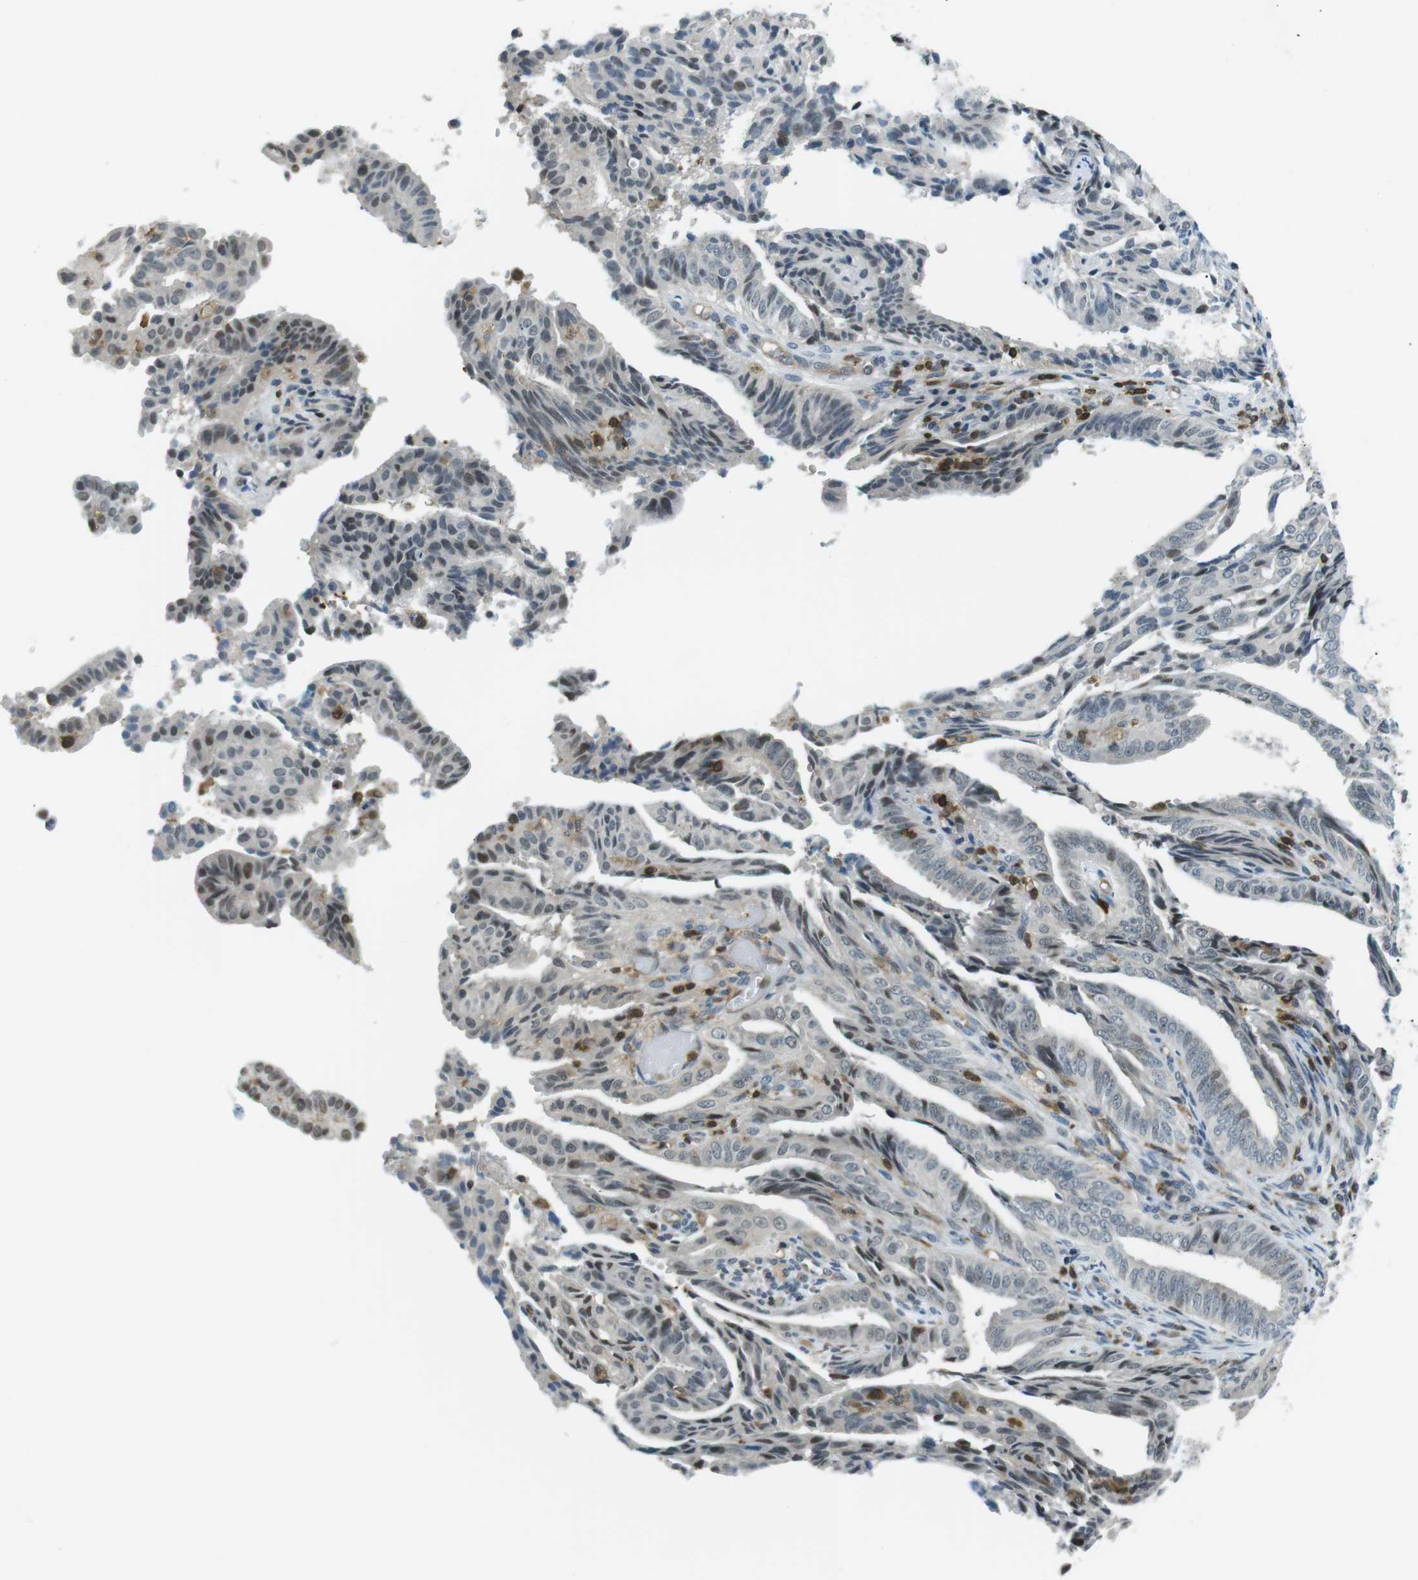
{"staining": {"intensity": "weak", "quantity": "<25%", "location": "nuclear"}, "tissue": "endometrial cancer", "cell_type": "Tumor cells", "image_type": "cancer", "snomed": [{"axis": "morphology", "description": "Adenocarcinoma, NOS"}, {"axis": "topography", "description": "Endometrium"}], "caption": "Immunohistochemistry (IHC) of adenocarcinoma (endometrial) exhibits no staining in tumor cells.", "gene": "STK10", "patient": {"sex": "female", "age": 58}}